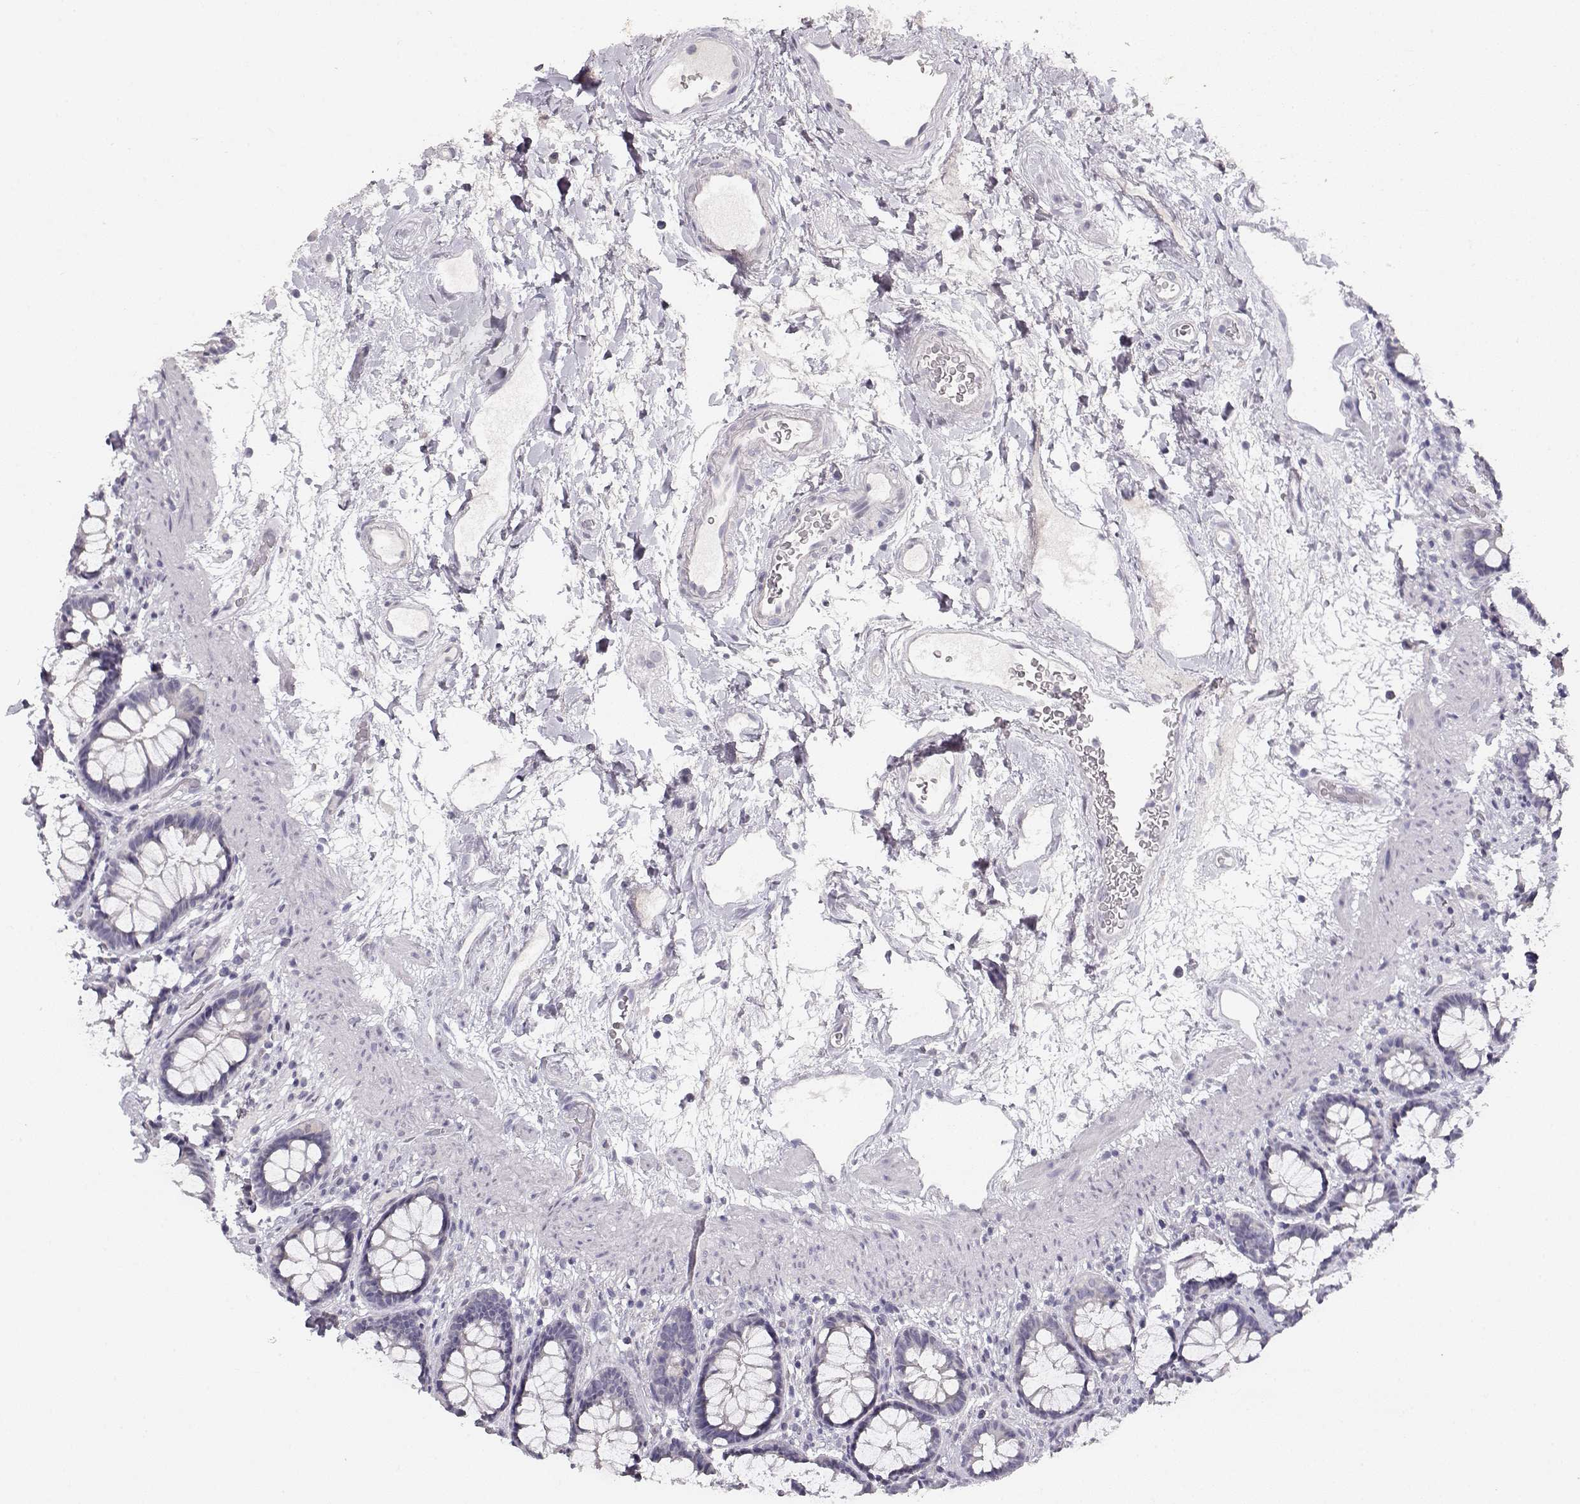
{"staining": {"intensity": "negative", "quantity": "none", "location": "none"}, "tissue": "rectum", "cell_type": "Glandular cells", "image_type": "normal", "snomed": [{"axis": "morphology", "description": "Normal tissue, NOS"}, {"axis": "topography", "description": "Rectum"}], "caption": "Immunohistochemistry (IHC) histopathology image of unremarkable rectum: rectum stained with DAB demonstrates no significant protein staining in glandular cells.", "gene": "TPH2", "patient": {"sex": "male", "age": 72}}